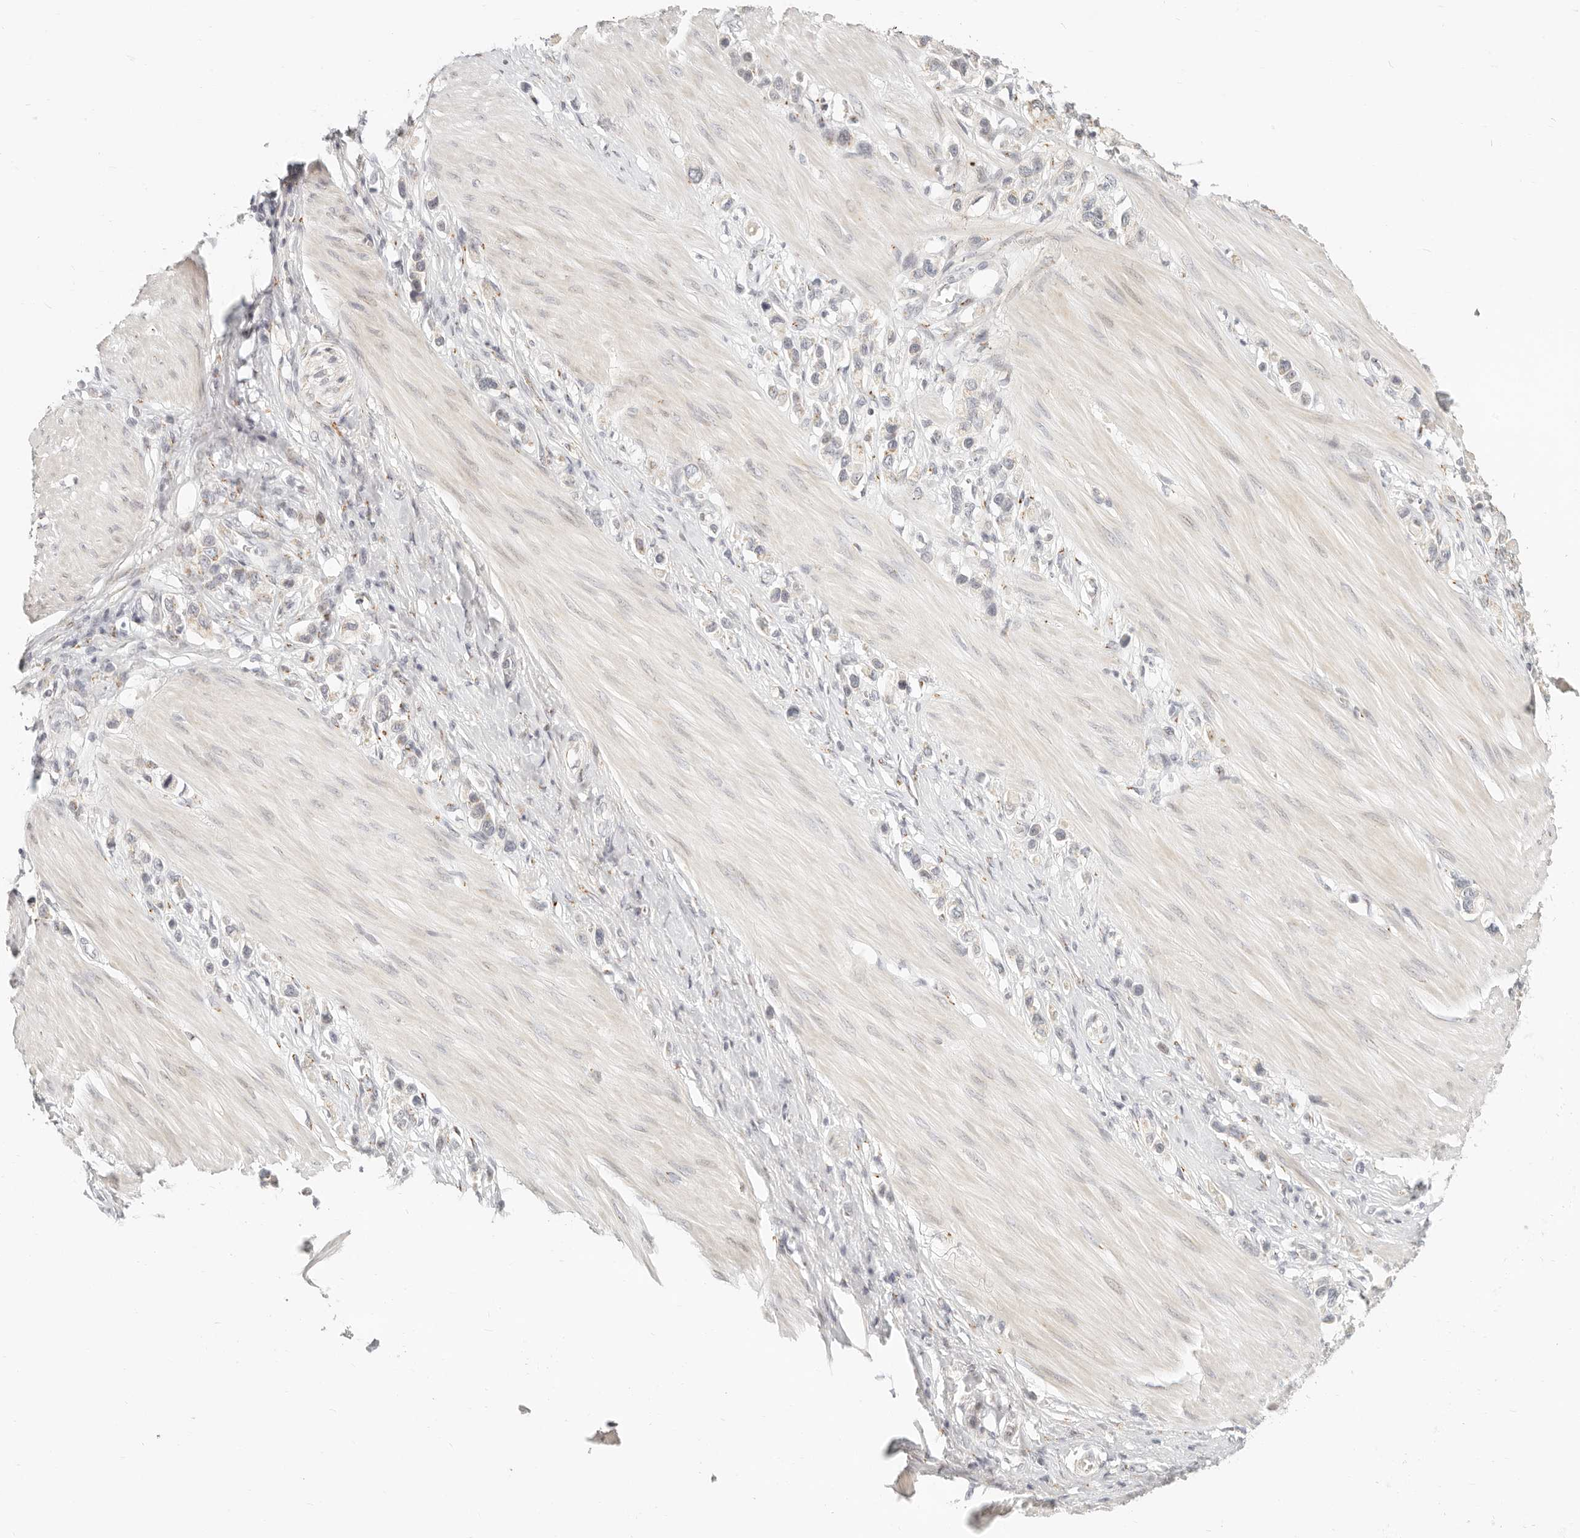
{"staining": {"intensity": "negative", "quantity": "none", "location": "none"}, "tissue": "stomach cancer", "cell_type": "Tumor cells", "image_type": "cancer", "snomed": [{"axis": "morphology", "description": "Adenocarcinoma, NOS"}, {"axis": "topography", "description": "Stomach"}], "caption": "Micrograph shows no significant protein staining in tumor cells of adenocarcinoma (stomach).", "gene": "FAM20B", "patient": {"sex": "female", "age": 65}}